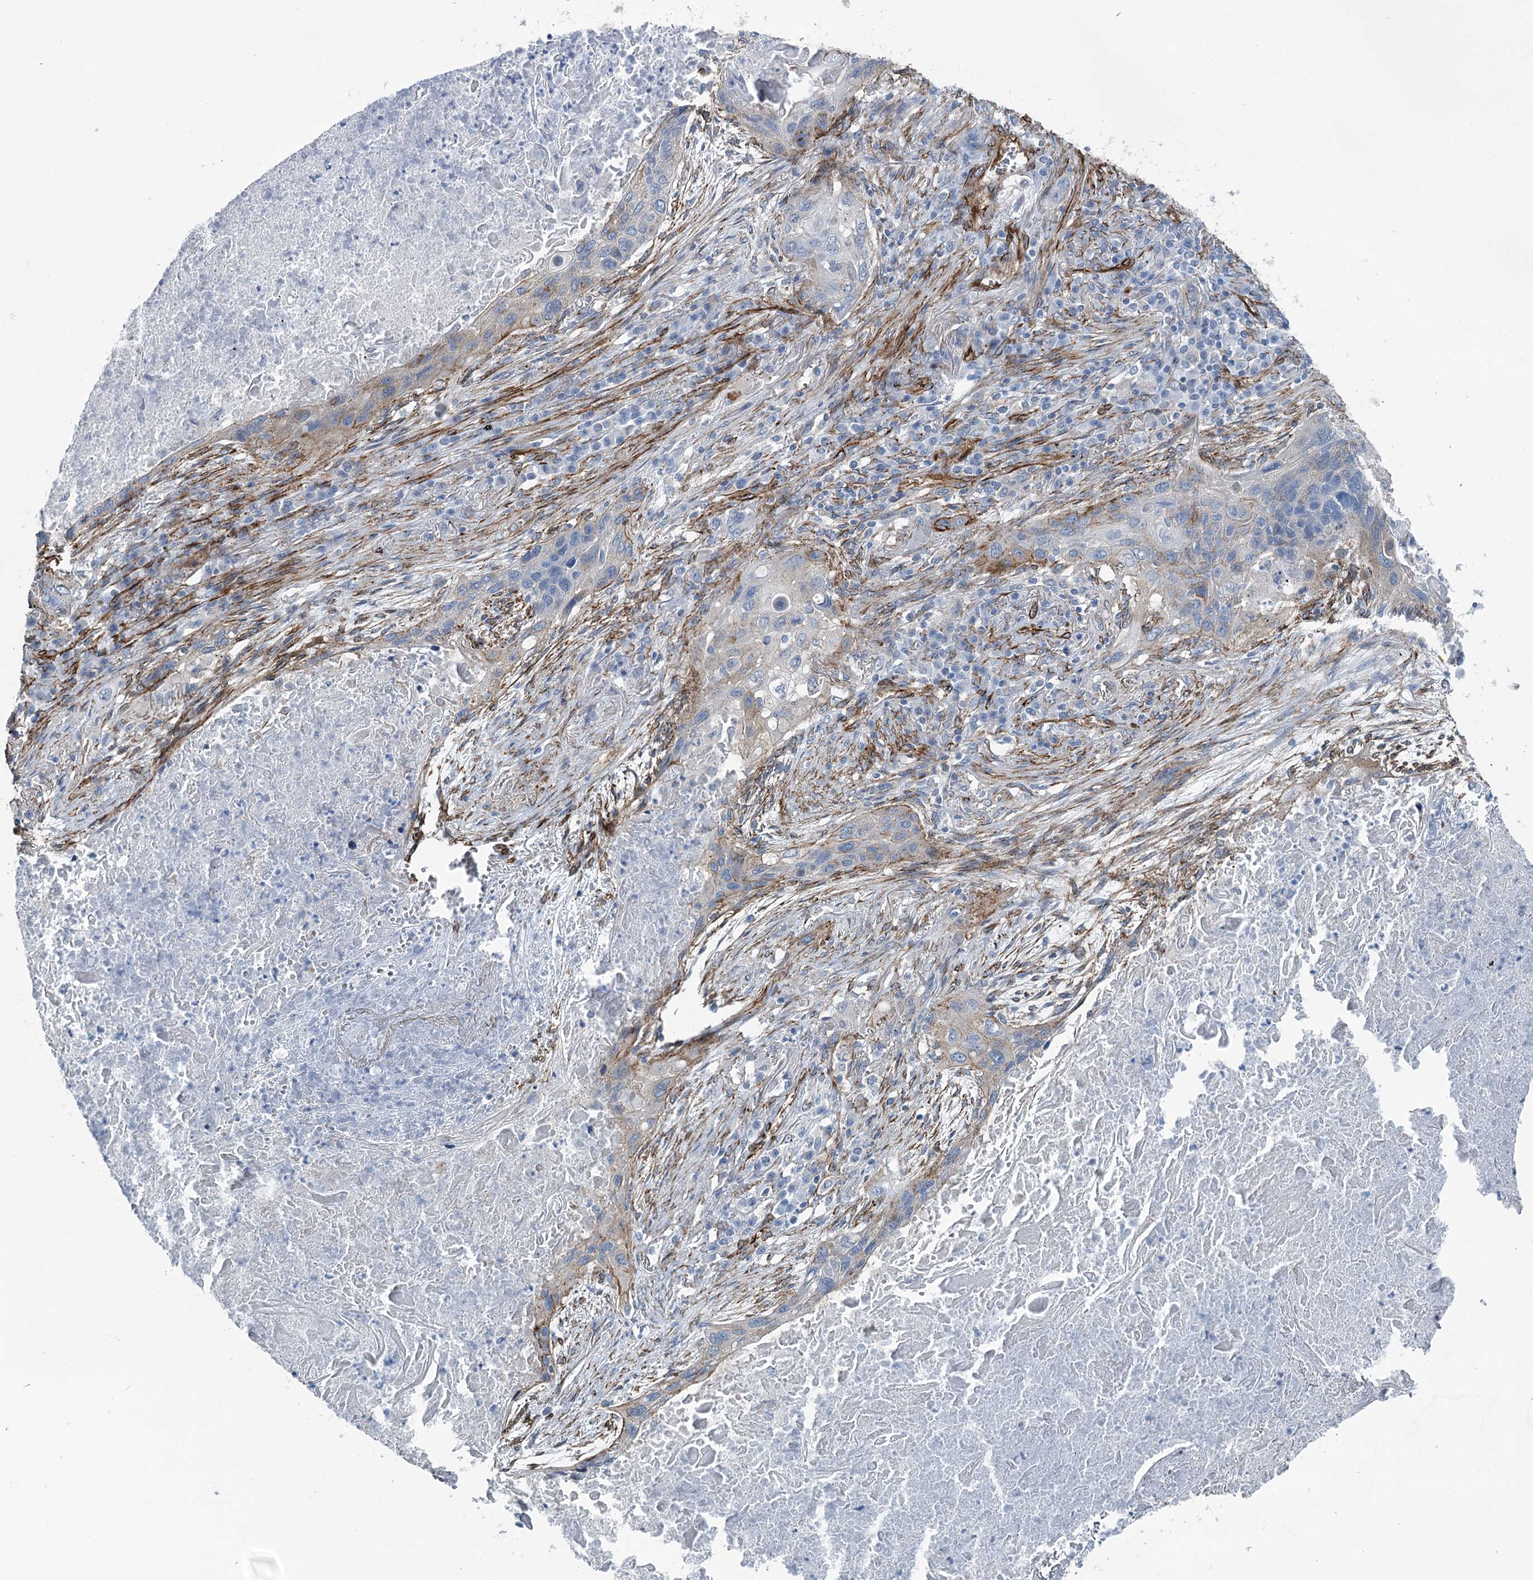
{"staining": {"intensity": "negative", "quantity": "none", "location": "none"}, "tissue": "lung cancer", "cell_type": "Tumor cells", "image_type": "cancer", "snomed": [{"axis": "morphology", "description": "Squamous cell carcinoma, NOS"}, {"axis": "topography", "description": "Lung"}], "caption": "The histopathology image reveals no staining of tumor cells in lung cancer. (Stains: DAB (3,3'-diaminobenzidine) immunohistochemistry with hematoxylin counter stain, Microscopy: brightfield microscopy at high magnification).", "gene": "IQSEC1", "patient": {"sex": "female", "age": 63}}